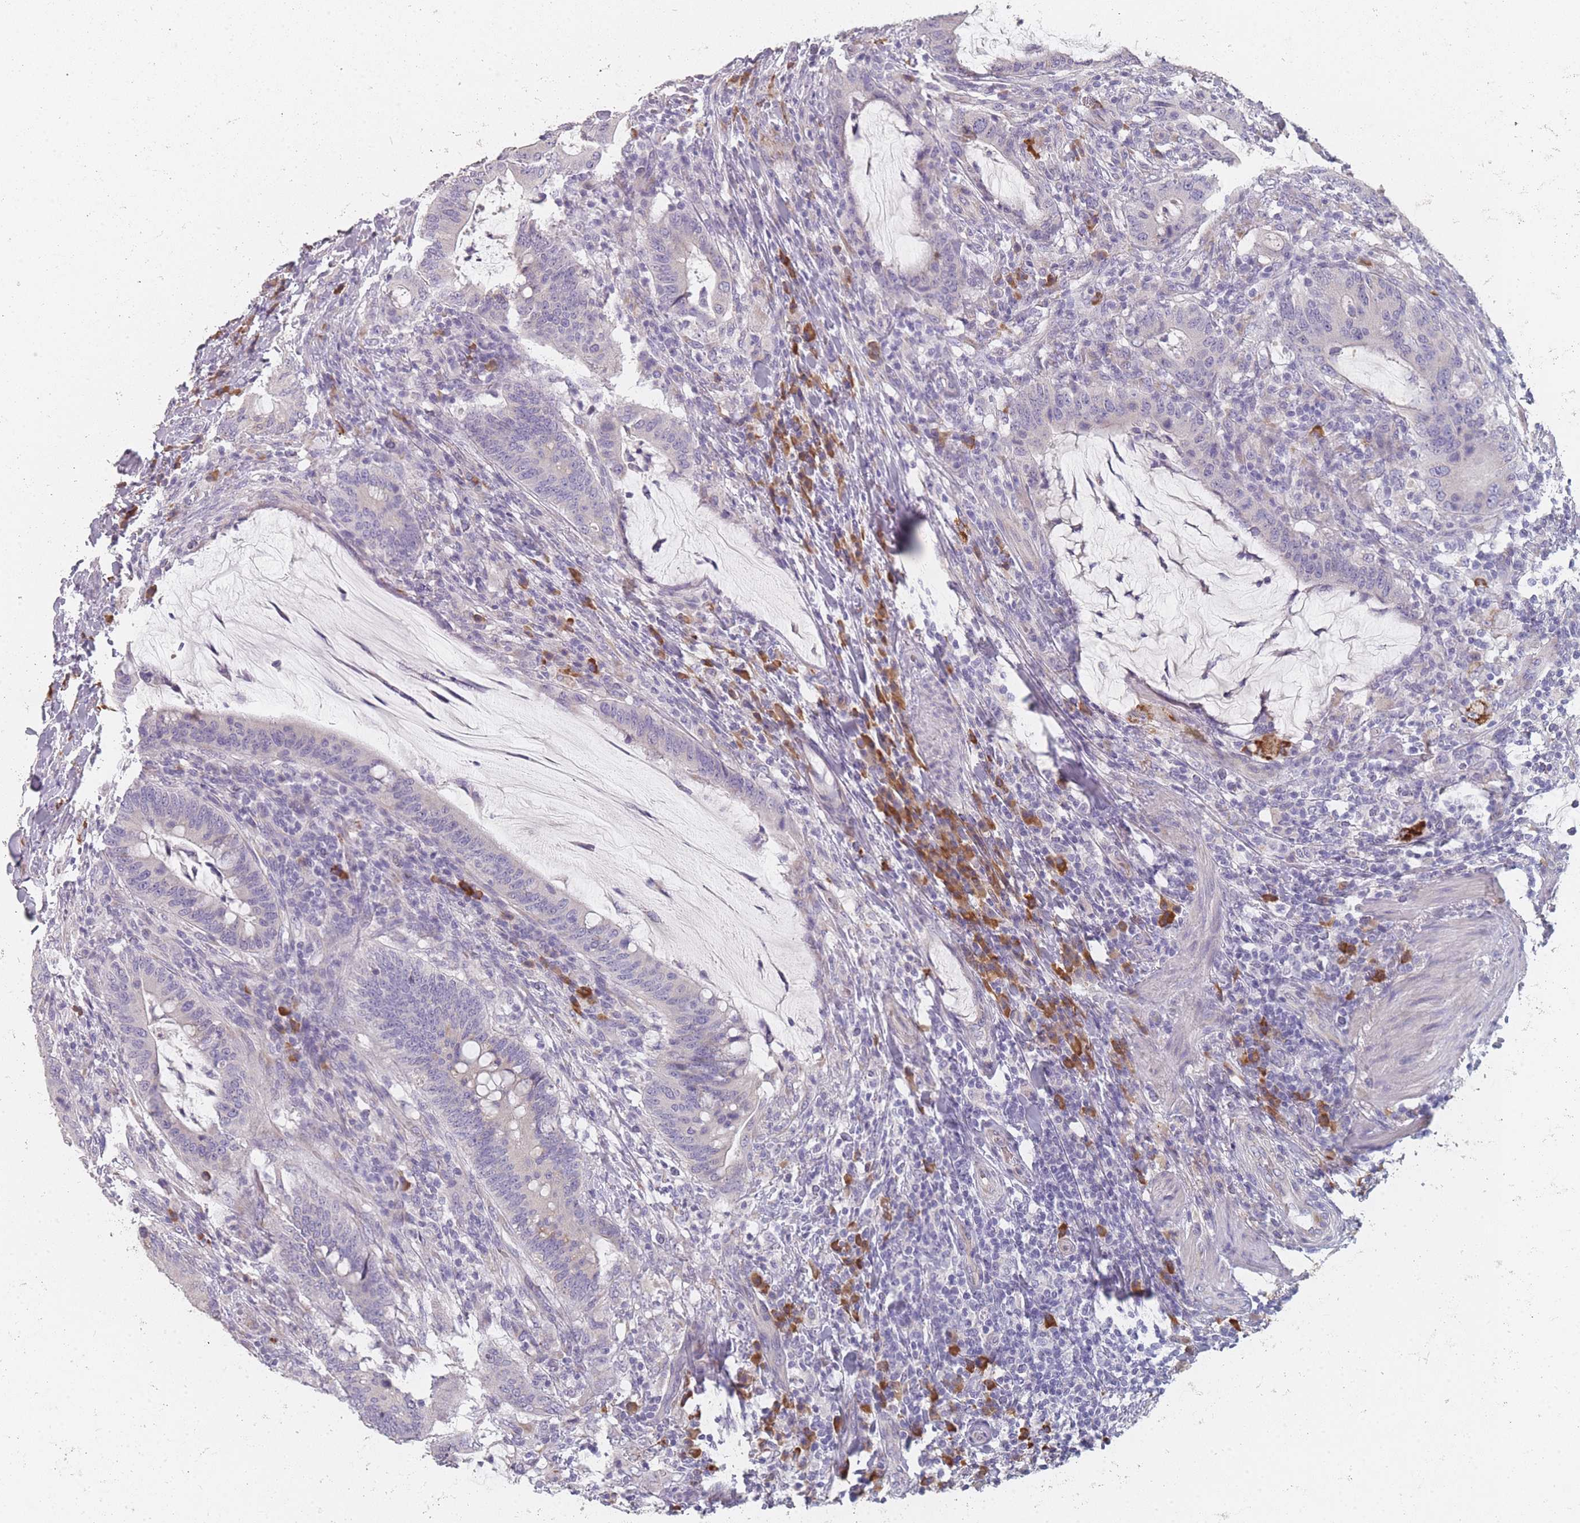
{"staining": {"intensity": "negative", "quantity": "none", "location": "none"}, "tissue": "colorectal cancer", "cell_type": "Tumor cells", "image_type": "cancer", "snomed": [{"axis": "morphology", "description": "Adenocarcinoma, NOS"}, {"axis": "topography", "description": "Colon"}], "caption": "The immunohistochemistry (IHC) histopathology image has no significant positivity in tumor cells of colorectal adenocarcinoma tissue. (DAB (3,3'-diaminobenzidine) immunohistochemistry (IHC), high magnification).", "gene": "SLC35E4", "patient": {"sex": "female", "age": 66}}